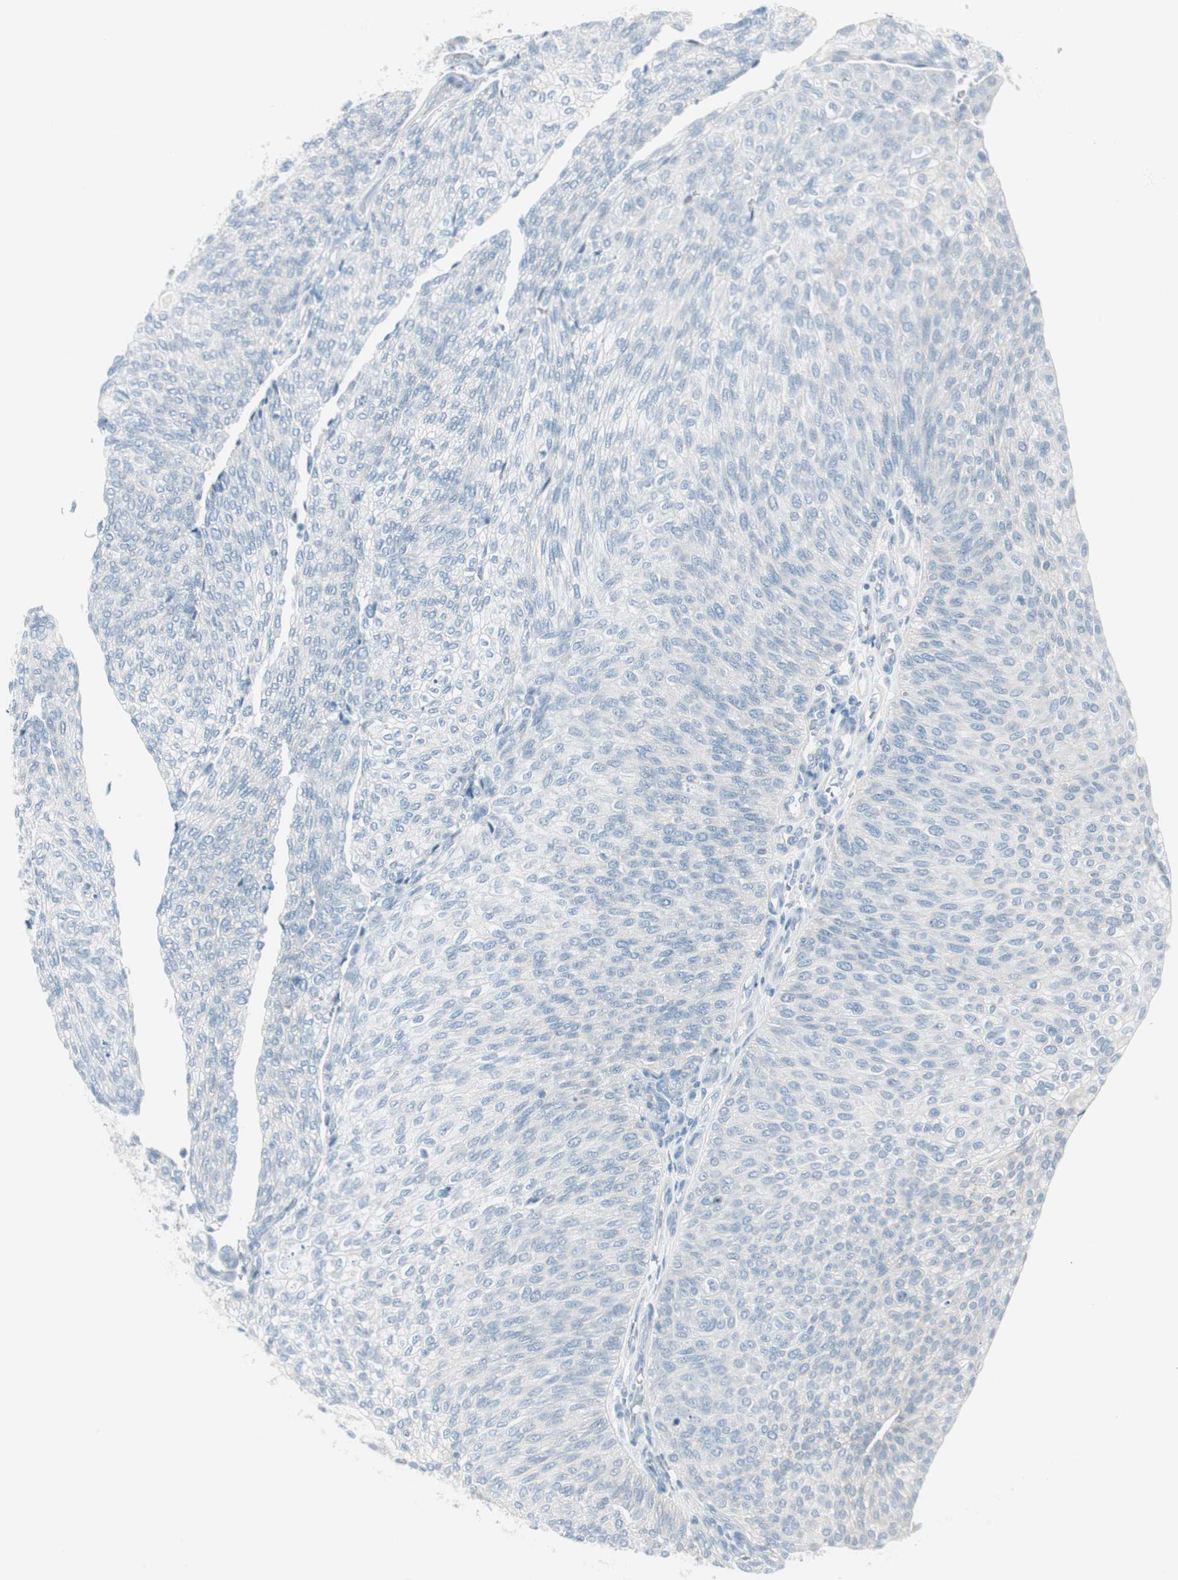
{"staining": {"intensity": "negative", "quantity": "none", "location": "none"}, "tissue": "urothelial cancer", "cell_type": "Tumor cells", "image_type": "cancer", "snomed": [{"axis": "morphology", "description": "Urothelial carcinoma, Low grade"}, {"axis": "topography", "description": "Urinary bladder"}], "caption": "This histopathology image is of urothelial carcinoma (low-grade) stained with immunohistochemistry (IHC) to label a protein in brown with the nuclei are counter-stained blue. There is no positivity in tumor cells. Nuclei are stained in blue.", "gene": "ITLN2", "patient": {"sex": "female", "age": 79}}